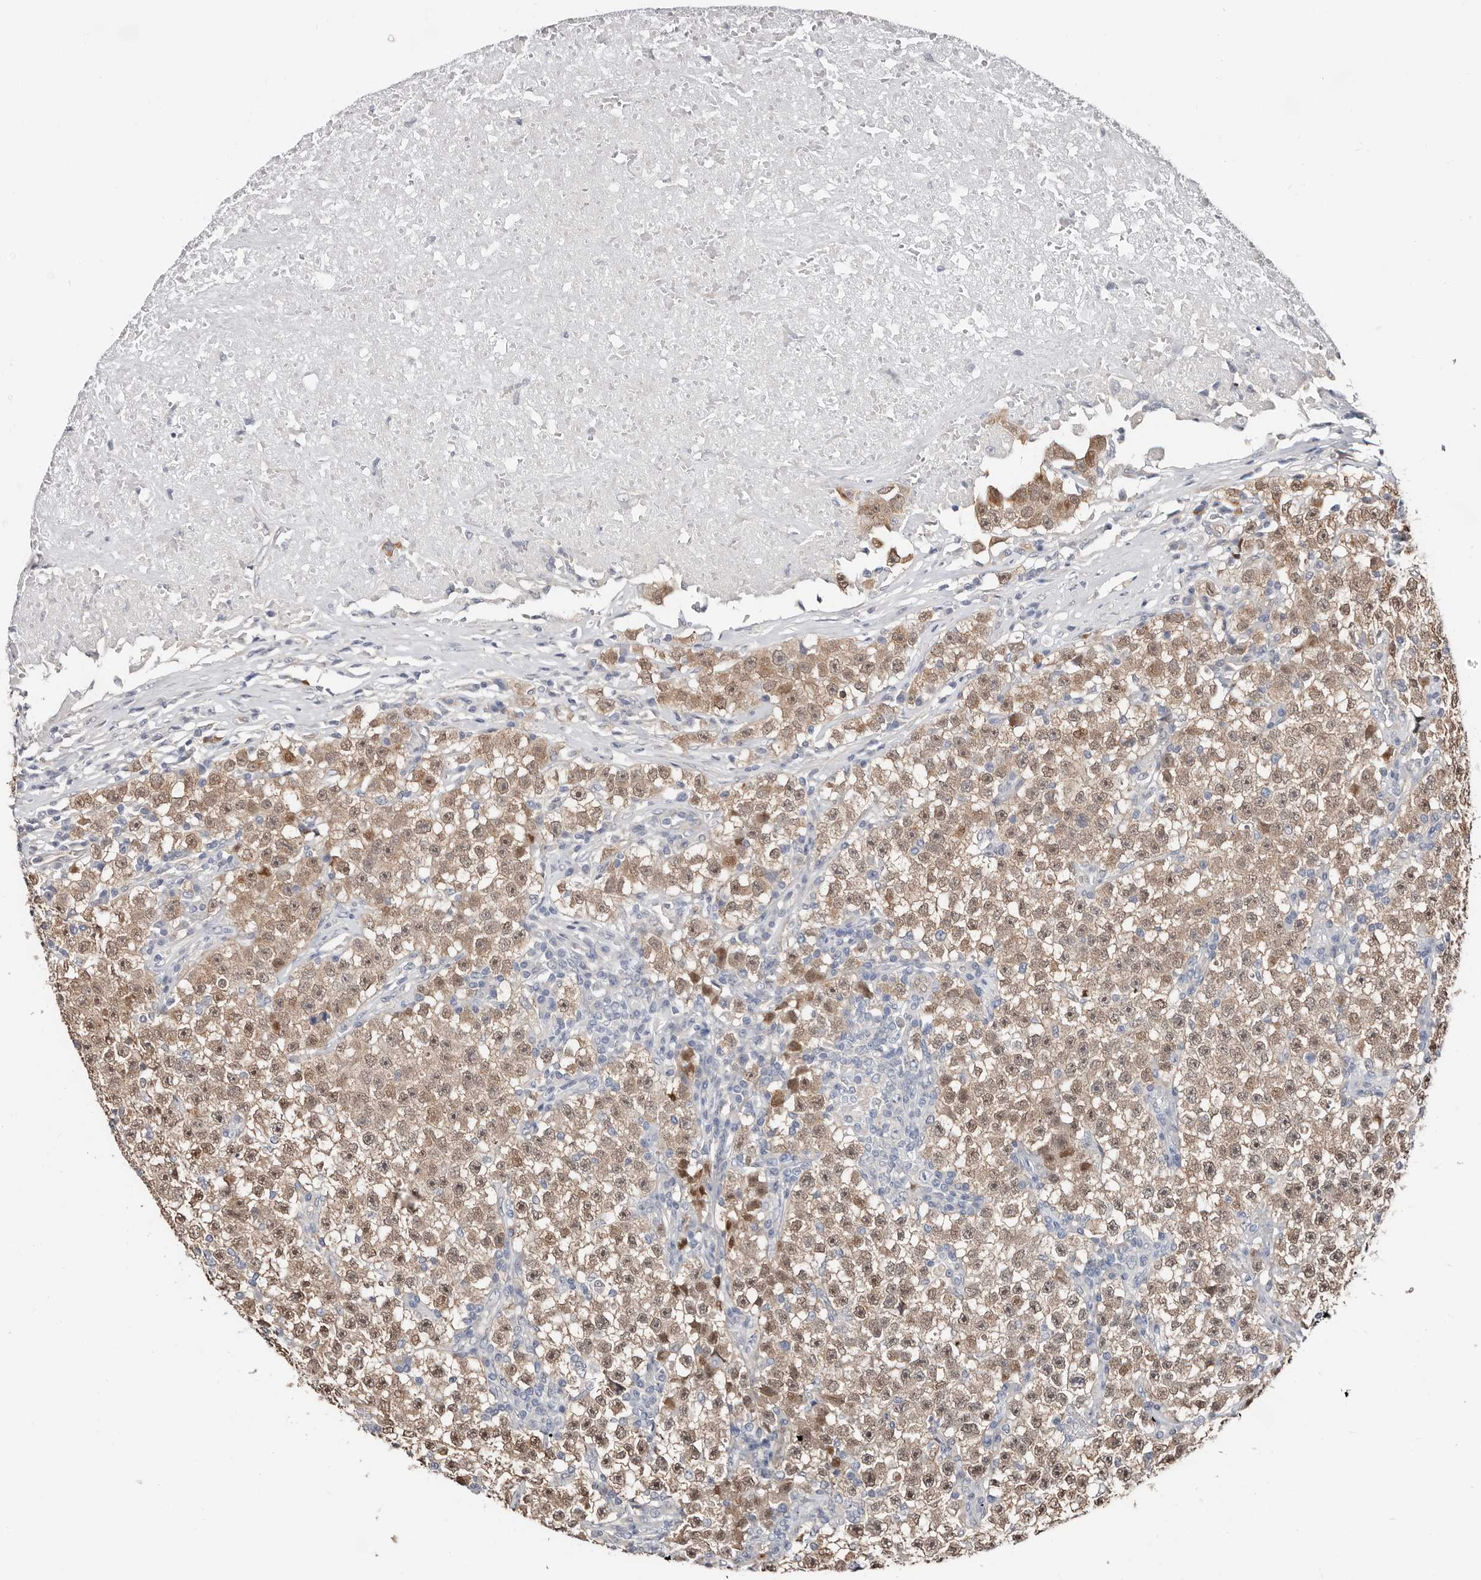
{"staining": {"intensity": "moderate", "quantity": ">75%", "location": "cytoplasmic/membranous,nuclear"}, "tissue": "testis cancer", "cell_type": "Tumor cells", "image_type": "cancer", "snomed": [{"axis": "morphology", "description": "Seminoma, NOS"}, {"axis": "topography", "description": "Testis"}], "caption": "Immunohistochemistry (IHC) (DAB (3,3'-diaminobenzidine)) staining of human testis cancer (seminoma) shows moderate cytoplasmic/membranous and nuclear protein staining in approximately >75% of tumor cells.", "gene": "ASRGL1", "patient": {"sex": "male", "age": 22}}